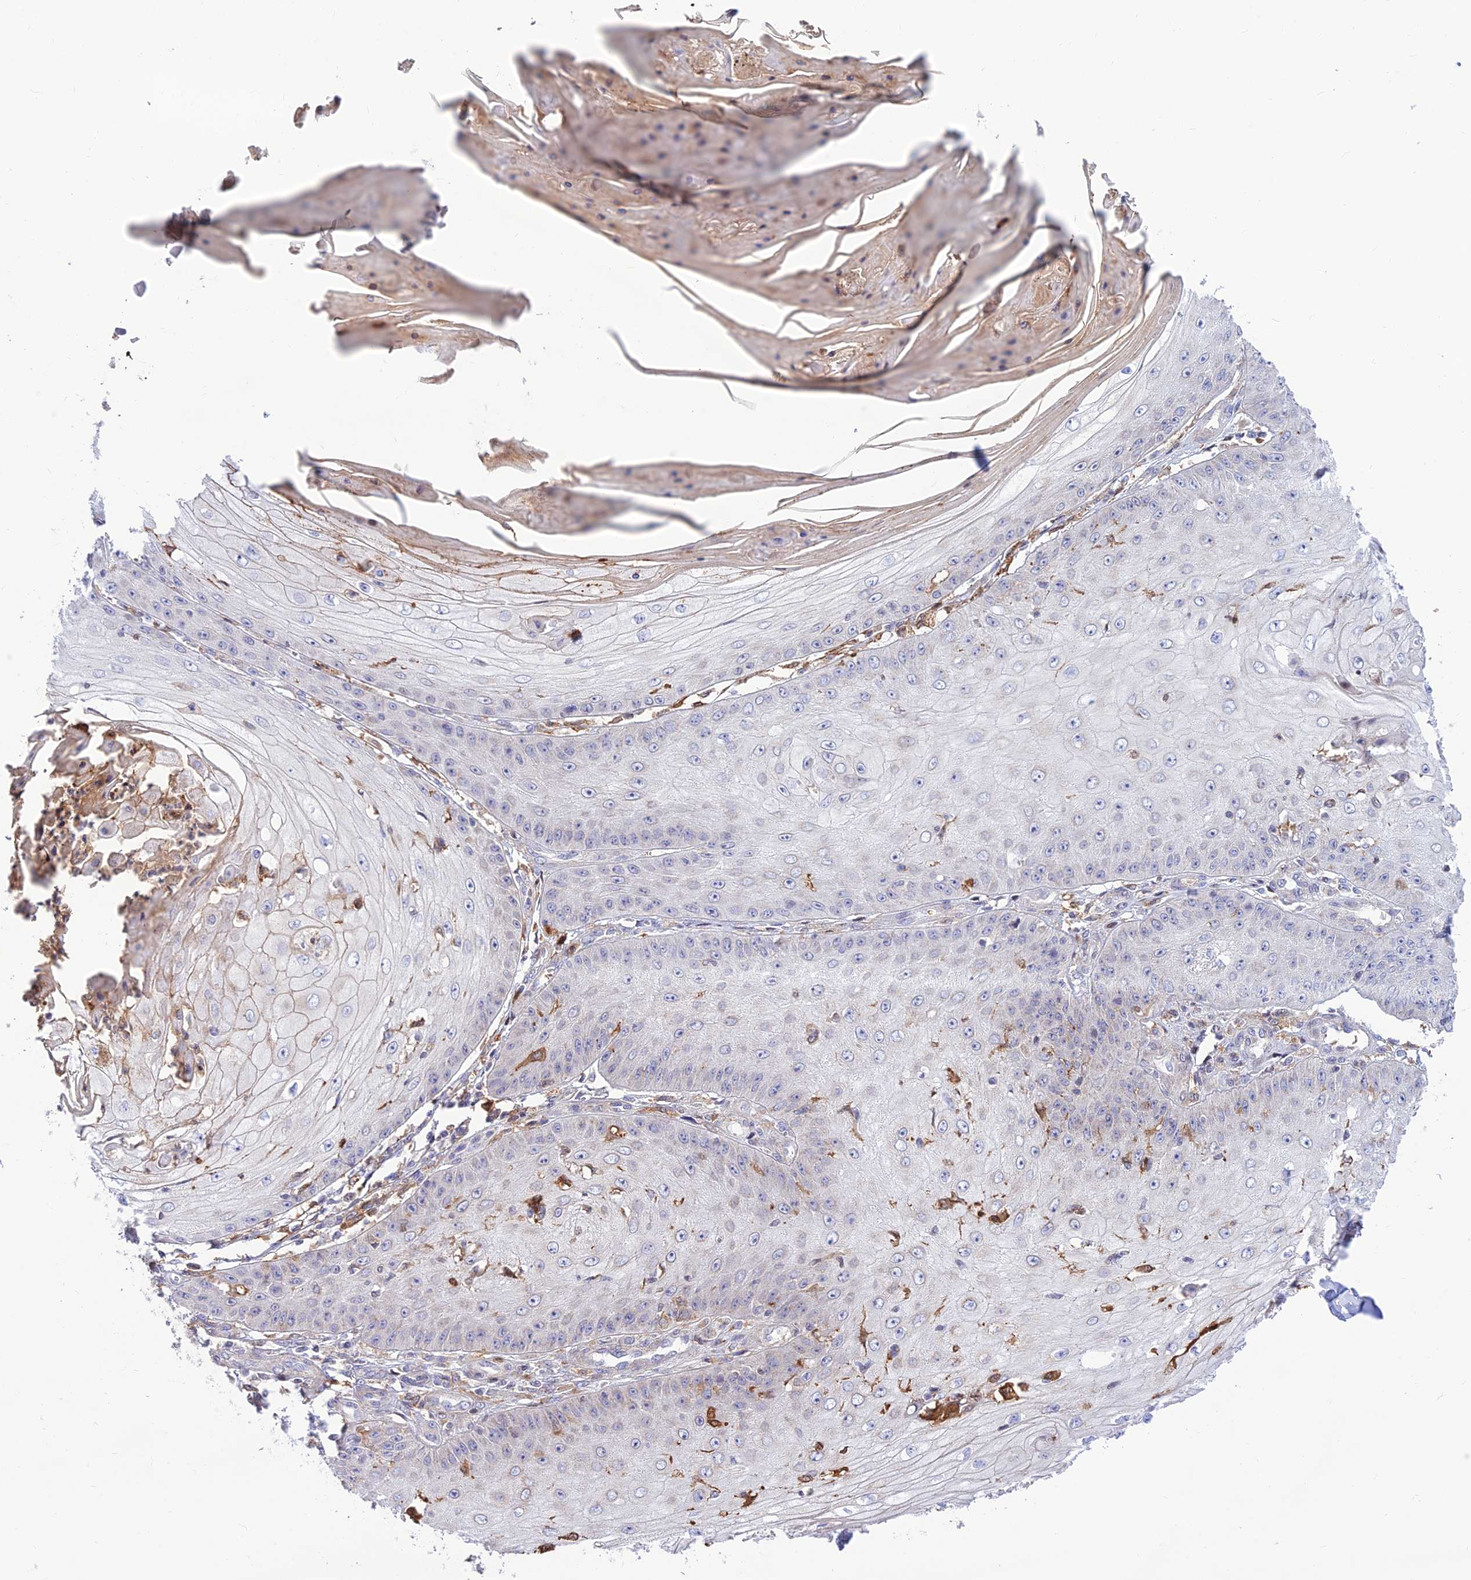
{"staining": {"intensity": "negative", "quantity": "none", "location": "none"}, "tissue": "skin cancer", "cell_type": "Tumor cells", "image_type": "cancer", "snomed": [{"axis": "morphology", "description": "Squamous cell carcinoma, NOS"}, {"axis": "topography", "description": "Skin"}], "caption": "Human skin squamous cell carcinoma stained for a protein using IHC shows no expression in tumor cells.", "gene": "FAM186B", "patient": {"sex": "male", "age": 70}}